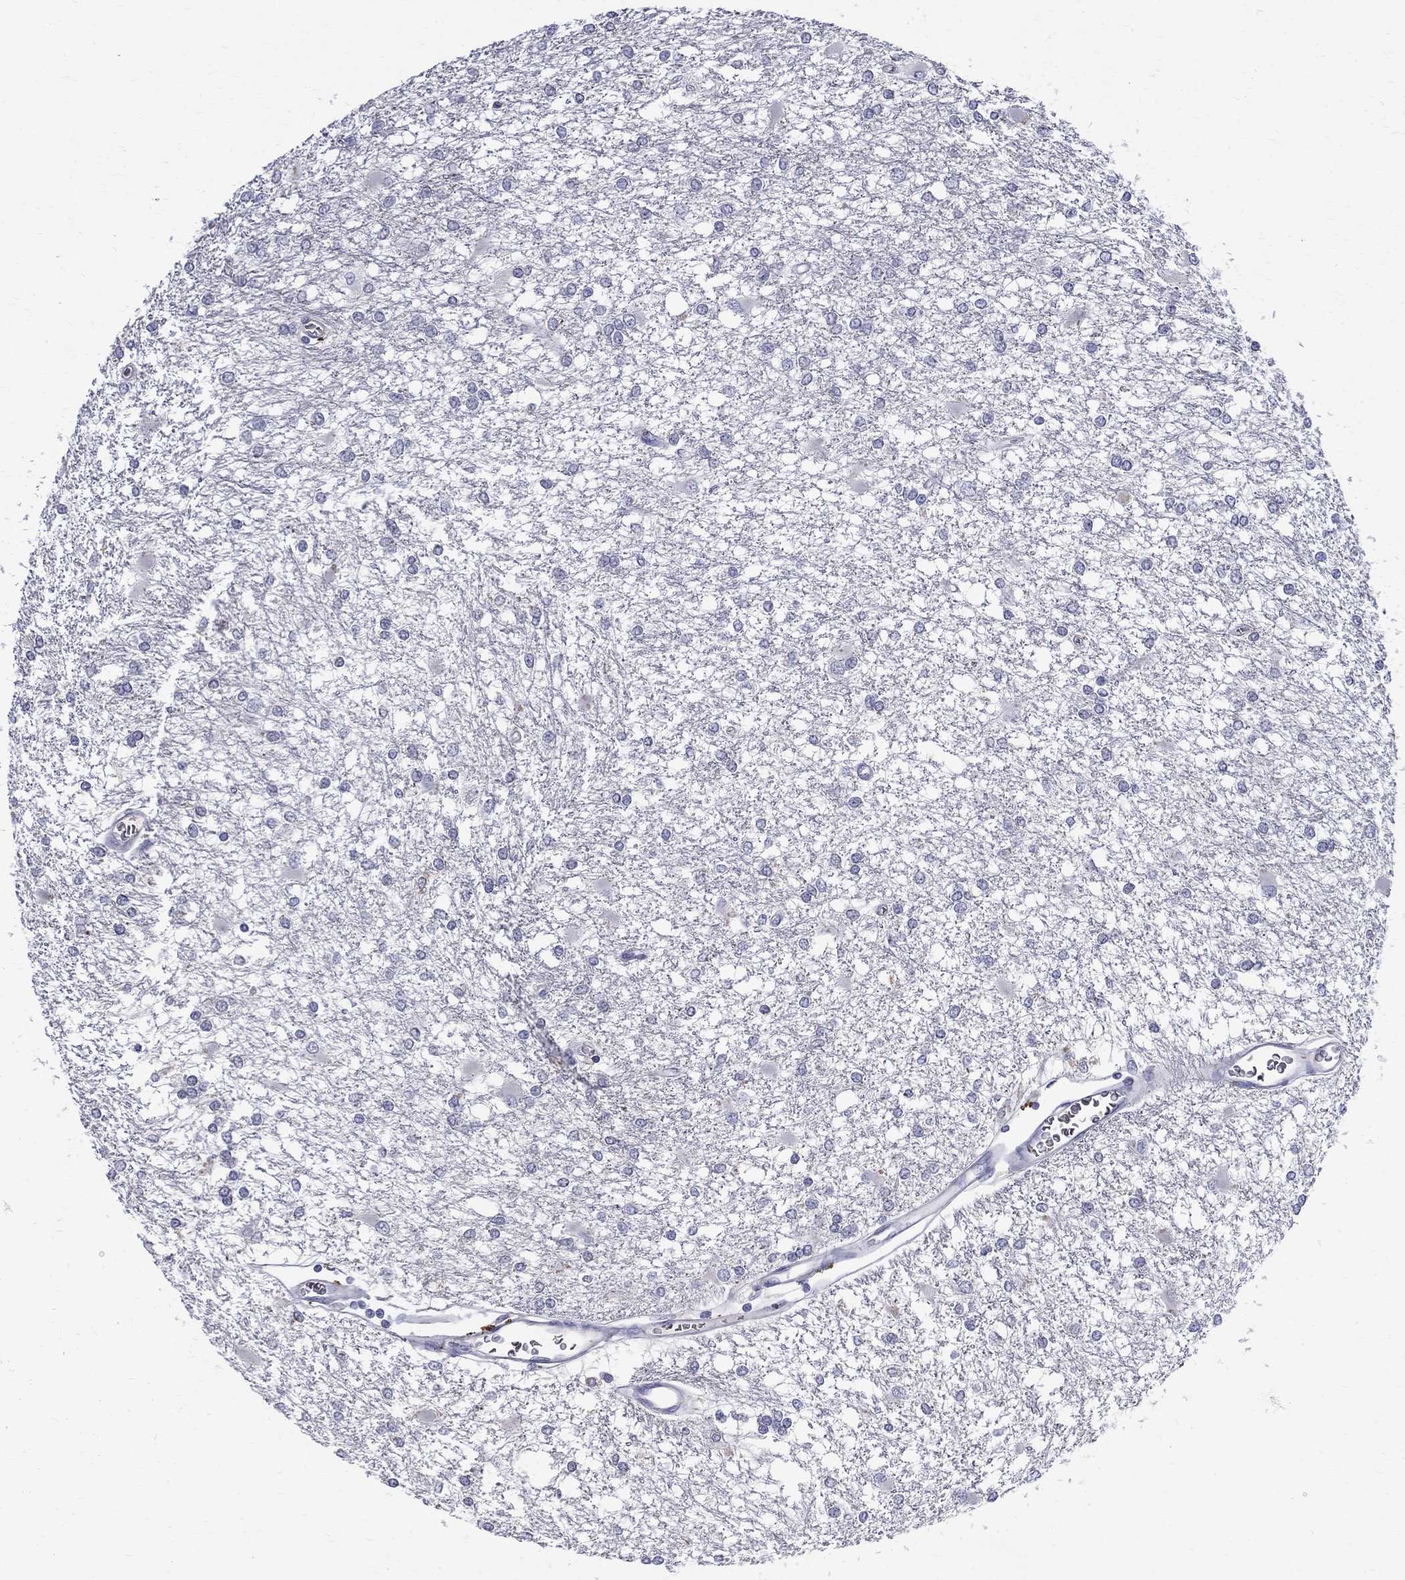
{"staining": {"intensity": "negative", "quantity": "none", "location": "none"}, "tissue": "glioma", "cell_type": "Tumor cells", "image_type": "cancer", "snomed": [{"axis": "morphology", "description": "Glioma, malignant, High grade"}, {"axis": "topography", "description": "Cerebral cortex"}], "caption": "Protein analysis of glioma shows no significant positivity in tumor cells.", "gene": "AGER", "patient": {"sex": "male", "age": 79}}